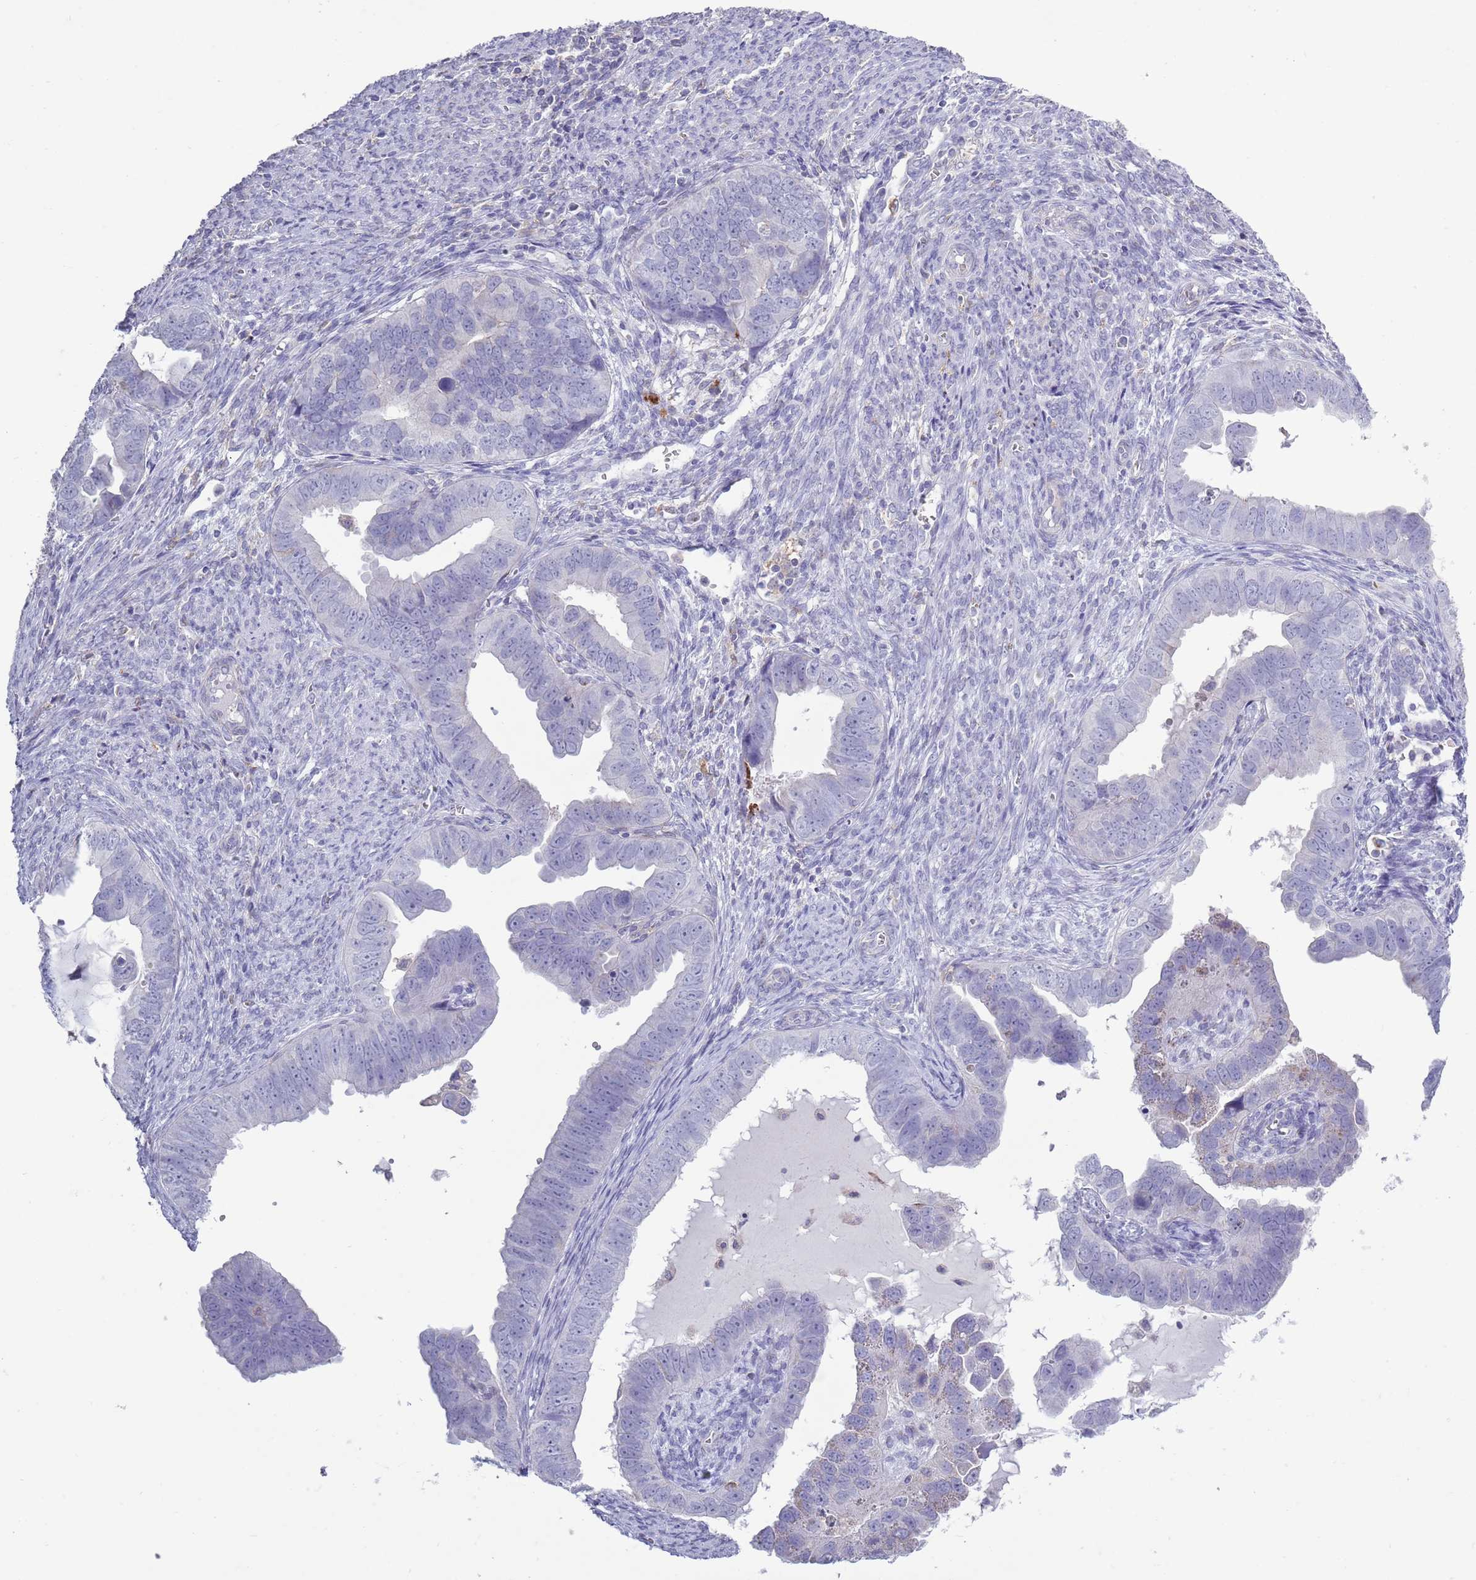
{"staining": {"intensity": "negative", "quantity": "none", "location": "none"}, "tissue": "endometrial cancer", "cell_type": "Tumor cells", "image_type": "cancer", "snomed": [{"axis": "morphology", "description": "Adenocarcinoma, NOS"}, {"axis": "topography", "description": "Endometrium"}], "caption": "IHC of human adenocarcinoma (endometrial) displays no expression in tumor cells.", "gene": "ACSBG1", "patient": {"sex": "female", "age": 75}}